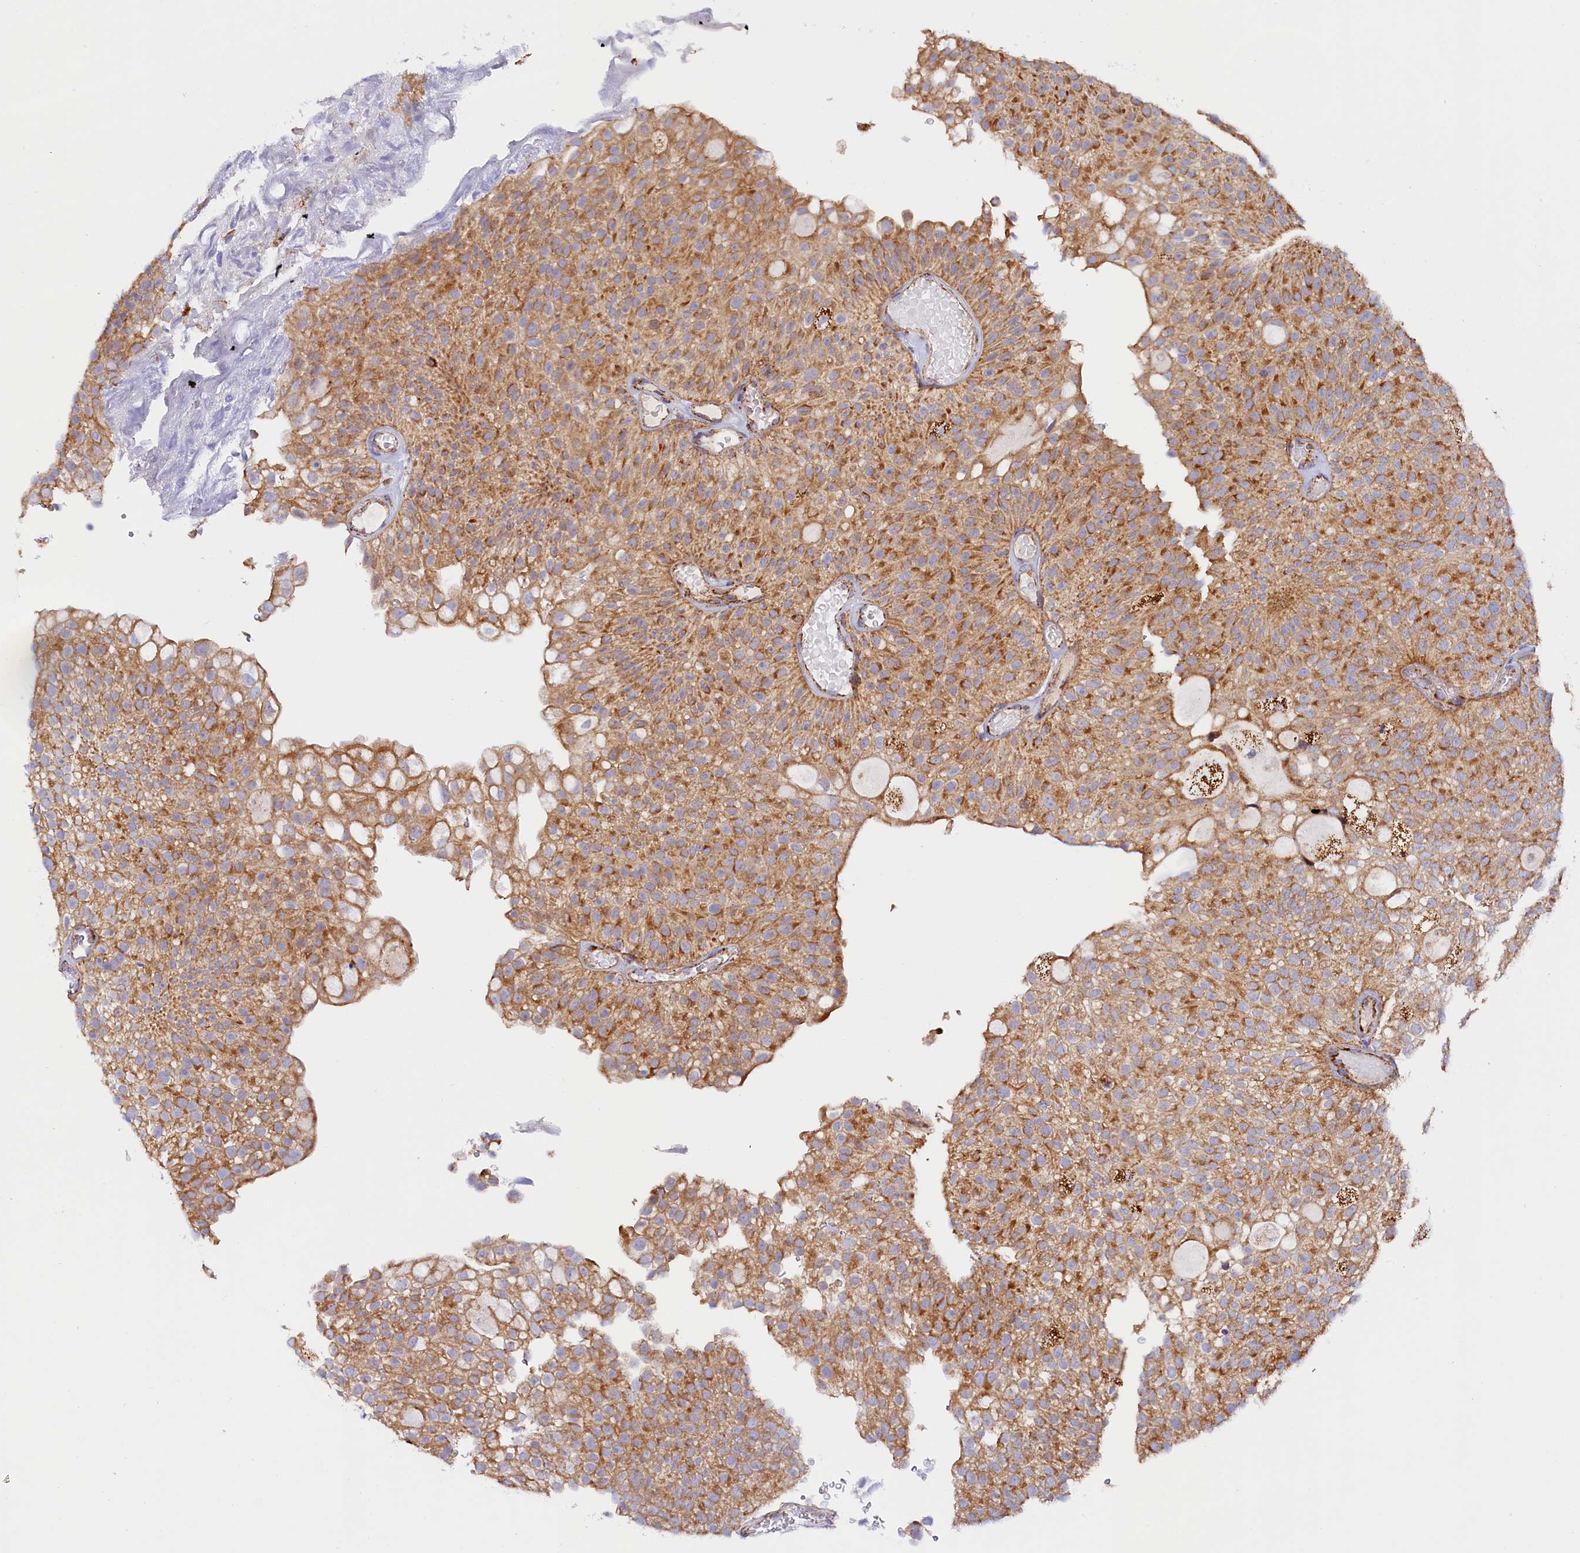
{"staining": {"intensity": "moderate", "quantity": ">75%", "location": "cytoplasmic/membranous"}, "tissue": "urothelial cancer", "cell_type": "Tumor cells", "image_type": "cancer", "snomed": [{"axis": "morphology", "description": "Urothelial carcinoma, Low grade"}, {"axis": "topography", "description": "Urinary bladder"}], "caption": "Approximately >75% of tumor cells in urothelial carcinoma (low-grade) show moderate cytoplasmic/membranous protein staining as visualized by brown immunohistochemical staining.", "gene": "AKTIP", "patient": {"sex": "male", "age": 78}}